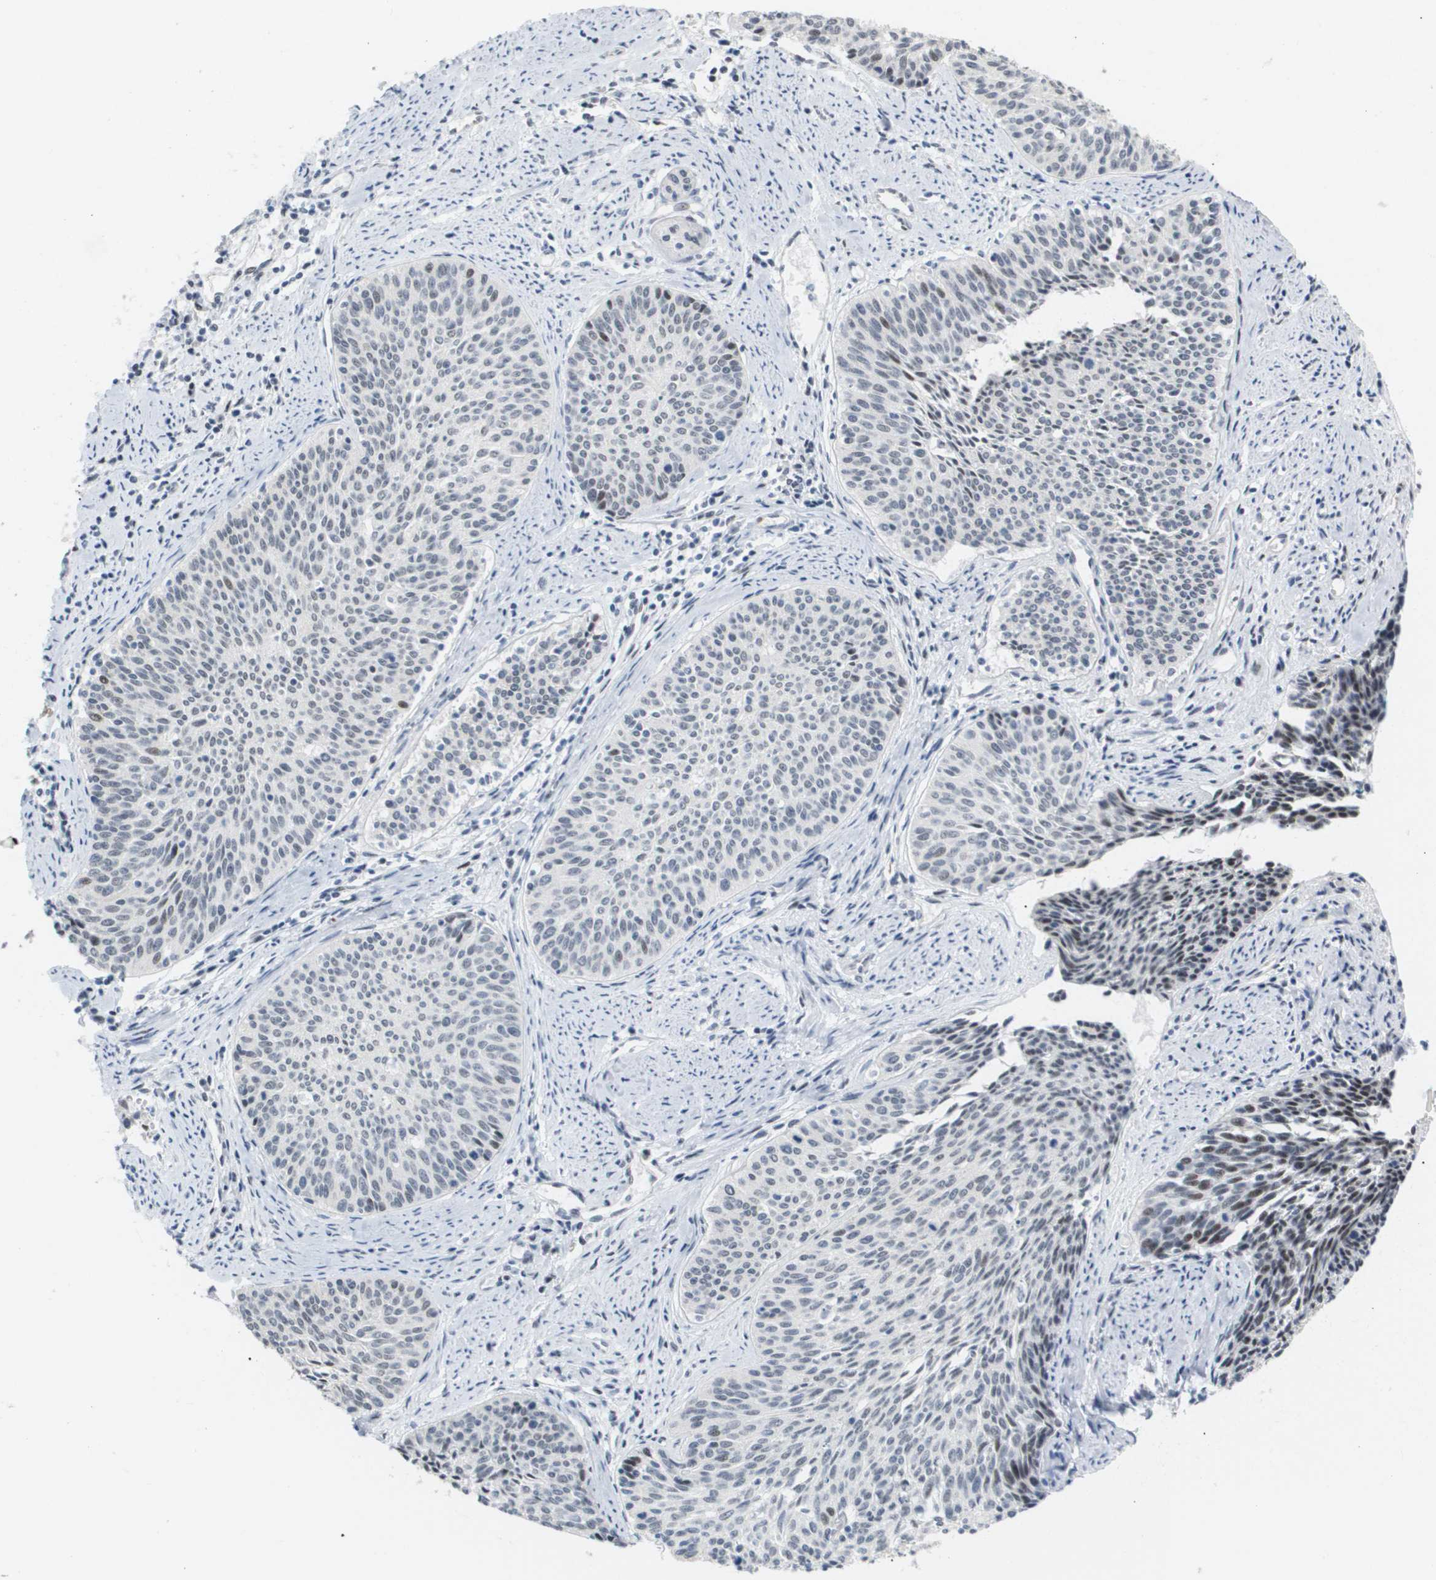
{"staining": {"intensity": "moderate", "quantity": "<25%", "location": "nuclear"}, "tissue": "cervical cancer", "cell_type": "Tumor cells", "image_type": "cancer", "snomed": [{"axis": "morphology", "description": "Squamous cell carcinoma, NOS"}, {"axis": "topography", "description": "Cervix"}], "caption": "IHC of cervical cancer exhibits low levels of moderate nuclear positivity in about <25% of tumor cells.", "gene": "PPARD", "patient": {"sex": "female", "age": 55}}